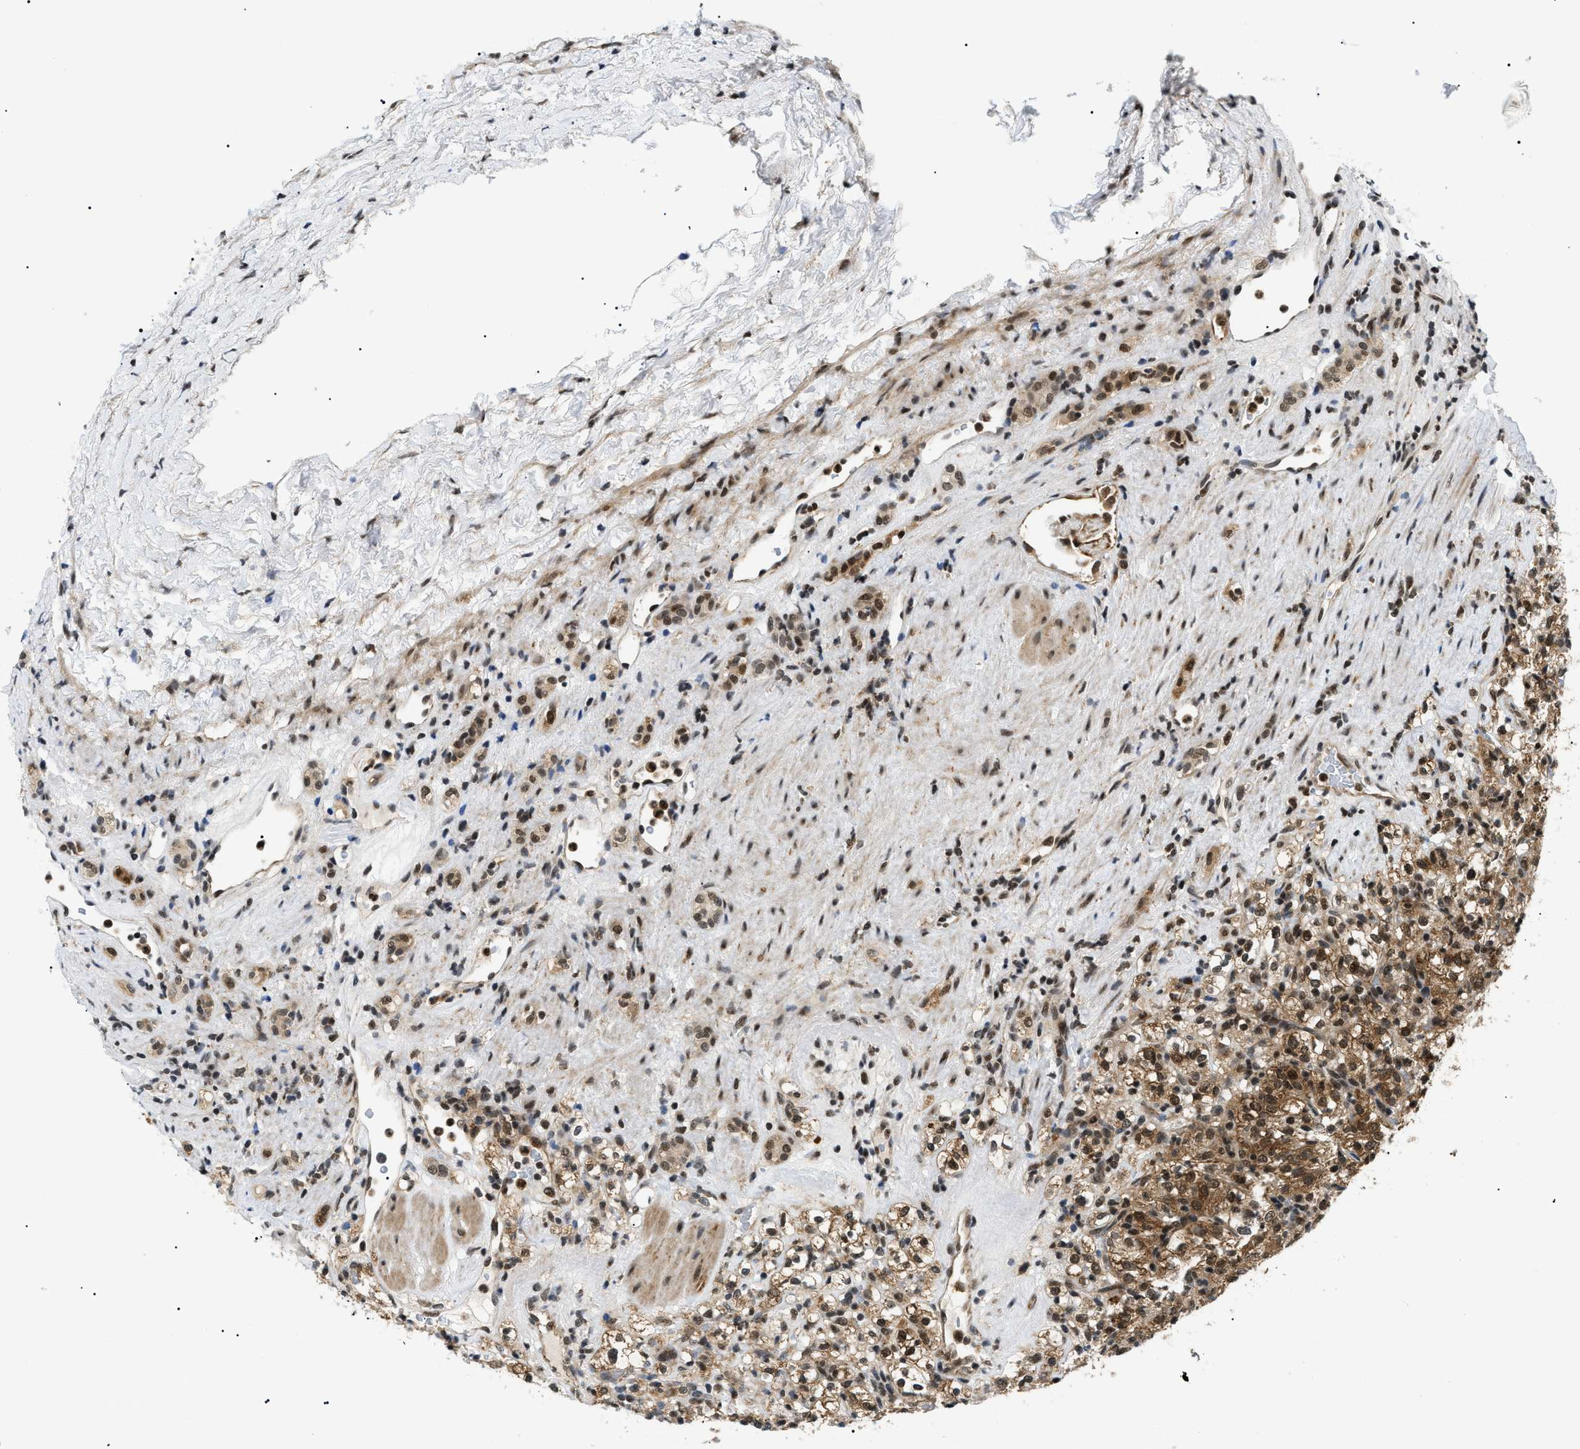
{"staining": {"intensity": "strong", "quantity": ">75%", "location": "nuclear"}, "tissue": "renal cancer", "cell_type": "Tumor cells", "image_type": "cancer", "snomed": [{"axis": "morphology", "description": "Normal tissue, NOS"}, {"axis": "morphology", "description": "Adenocarcinoma, NOS"}, {"axis": "topography", "description": "Kidney"}], "caption": "Brown immunohistochemical staining in renal cancer (adenocarcinoma) shows strong nuclear positivity in about >75% of tumor cells.", "gene": "RBM15", "patient": {"sex": "female", "age": 72}}